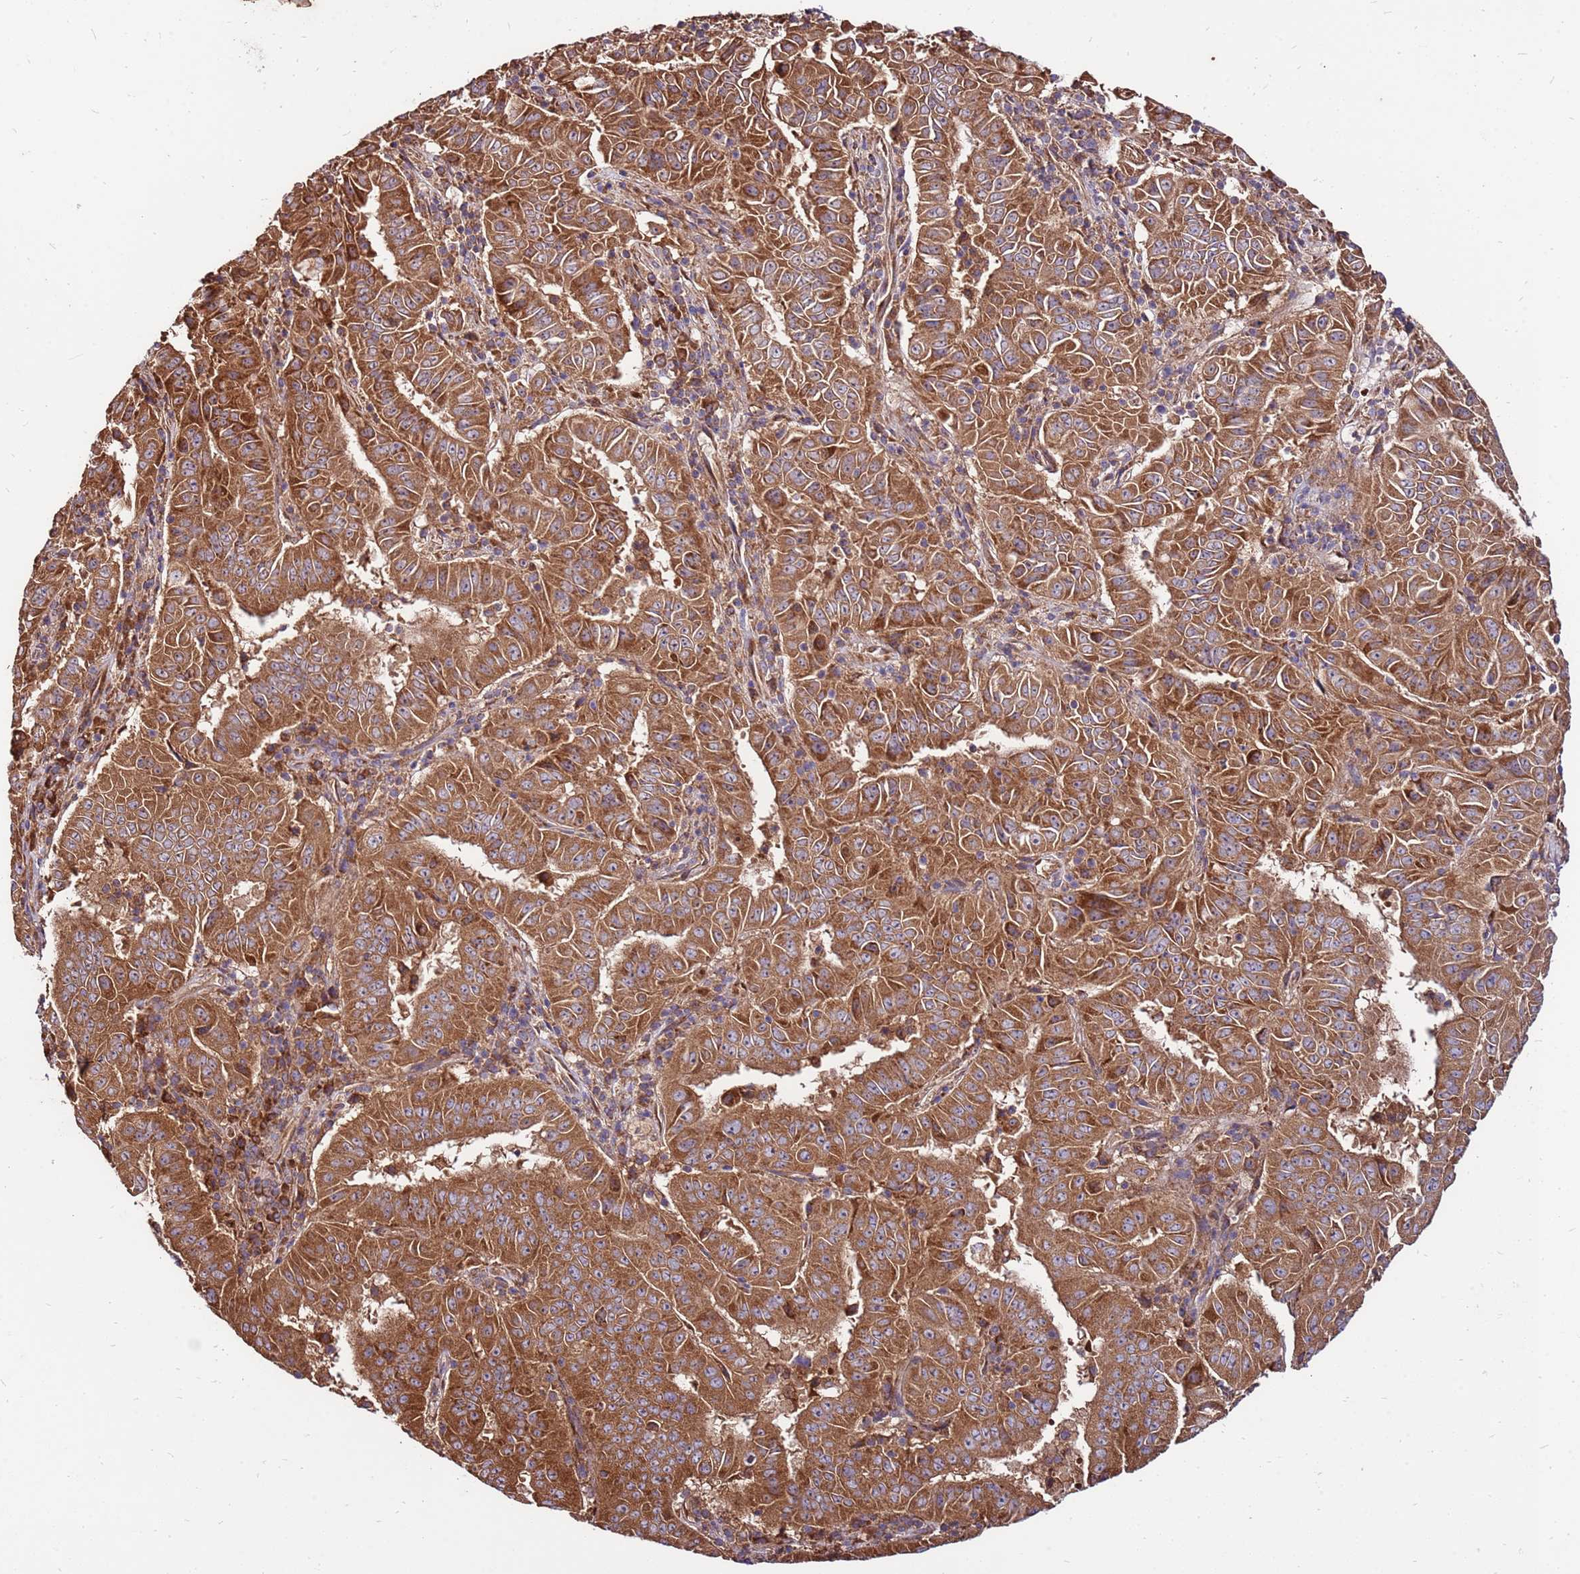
{"staining": {"intensity": "strong", "quantity": ">75%", "location": "cytoplasmic/membranous"}, "tissue": "pancreatic cancer", "cell_type": "Tumor cells", "image_type": "cancer", "snomed": [{"axis": "morphology", "description": "Adenocarcinoma, NOS"}, {"axis": "topography", "description": "Pancreas"}], "caption": "IHC image of pancreatic adenocarcinoma stained for a protein (brown), which reveals high levels of strong cytoplasmic/membranous expression in approximately >75% of tumor cells.", "gene": "SLC44A5", "patient": {"sex": "male", "age": 63}}